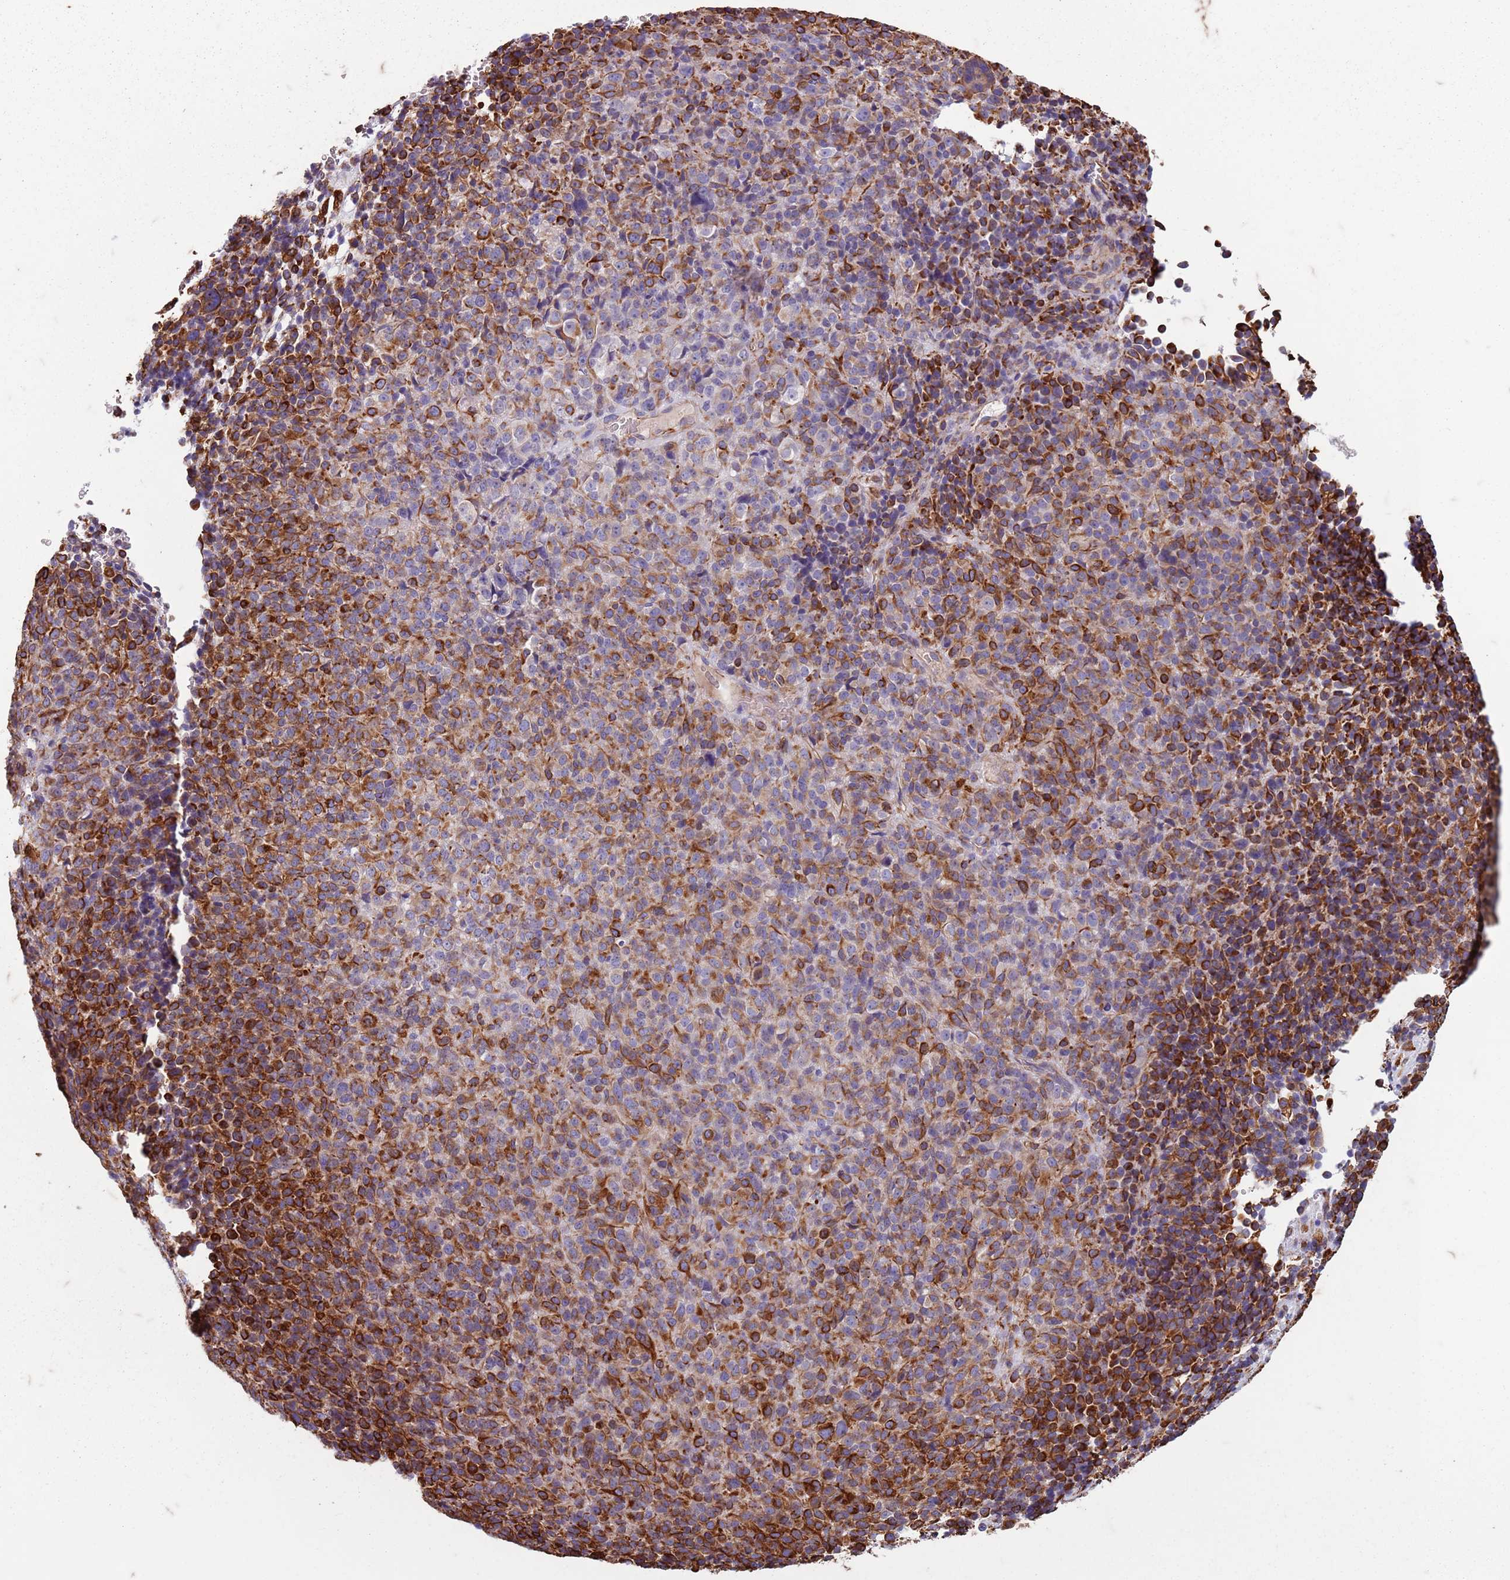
{"staining": {"intensity": "strong", "quantity": "25%-75%", "location": "cytoplasmic/membranous"}, "tissue": "melanoma", "cell_type": "Tumor cells", "image_type": "cancer", "snomed": [{"axis": "morphology", "description": "Malignant melanoma, Metastatic site"}, {"axis": "topography", "description": "Brain"}], "caption": "High-power microscopy captured an immunohistochemistry image of melanoma, revealing strong cytoplasmic/membranous staining in approximately 25%-75% of tumor cells. Immunohistochemistry stains the protein of interest in brown and the nuclei are stained blue.", "gene": "TAS2R38", "patient": {"sex": "female", "age": 56}}